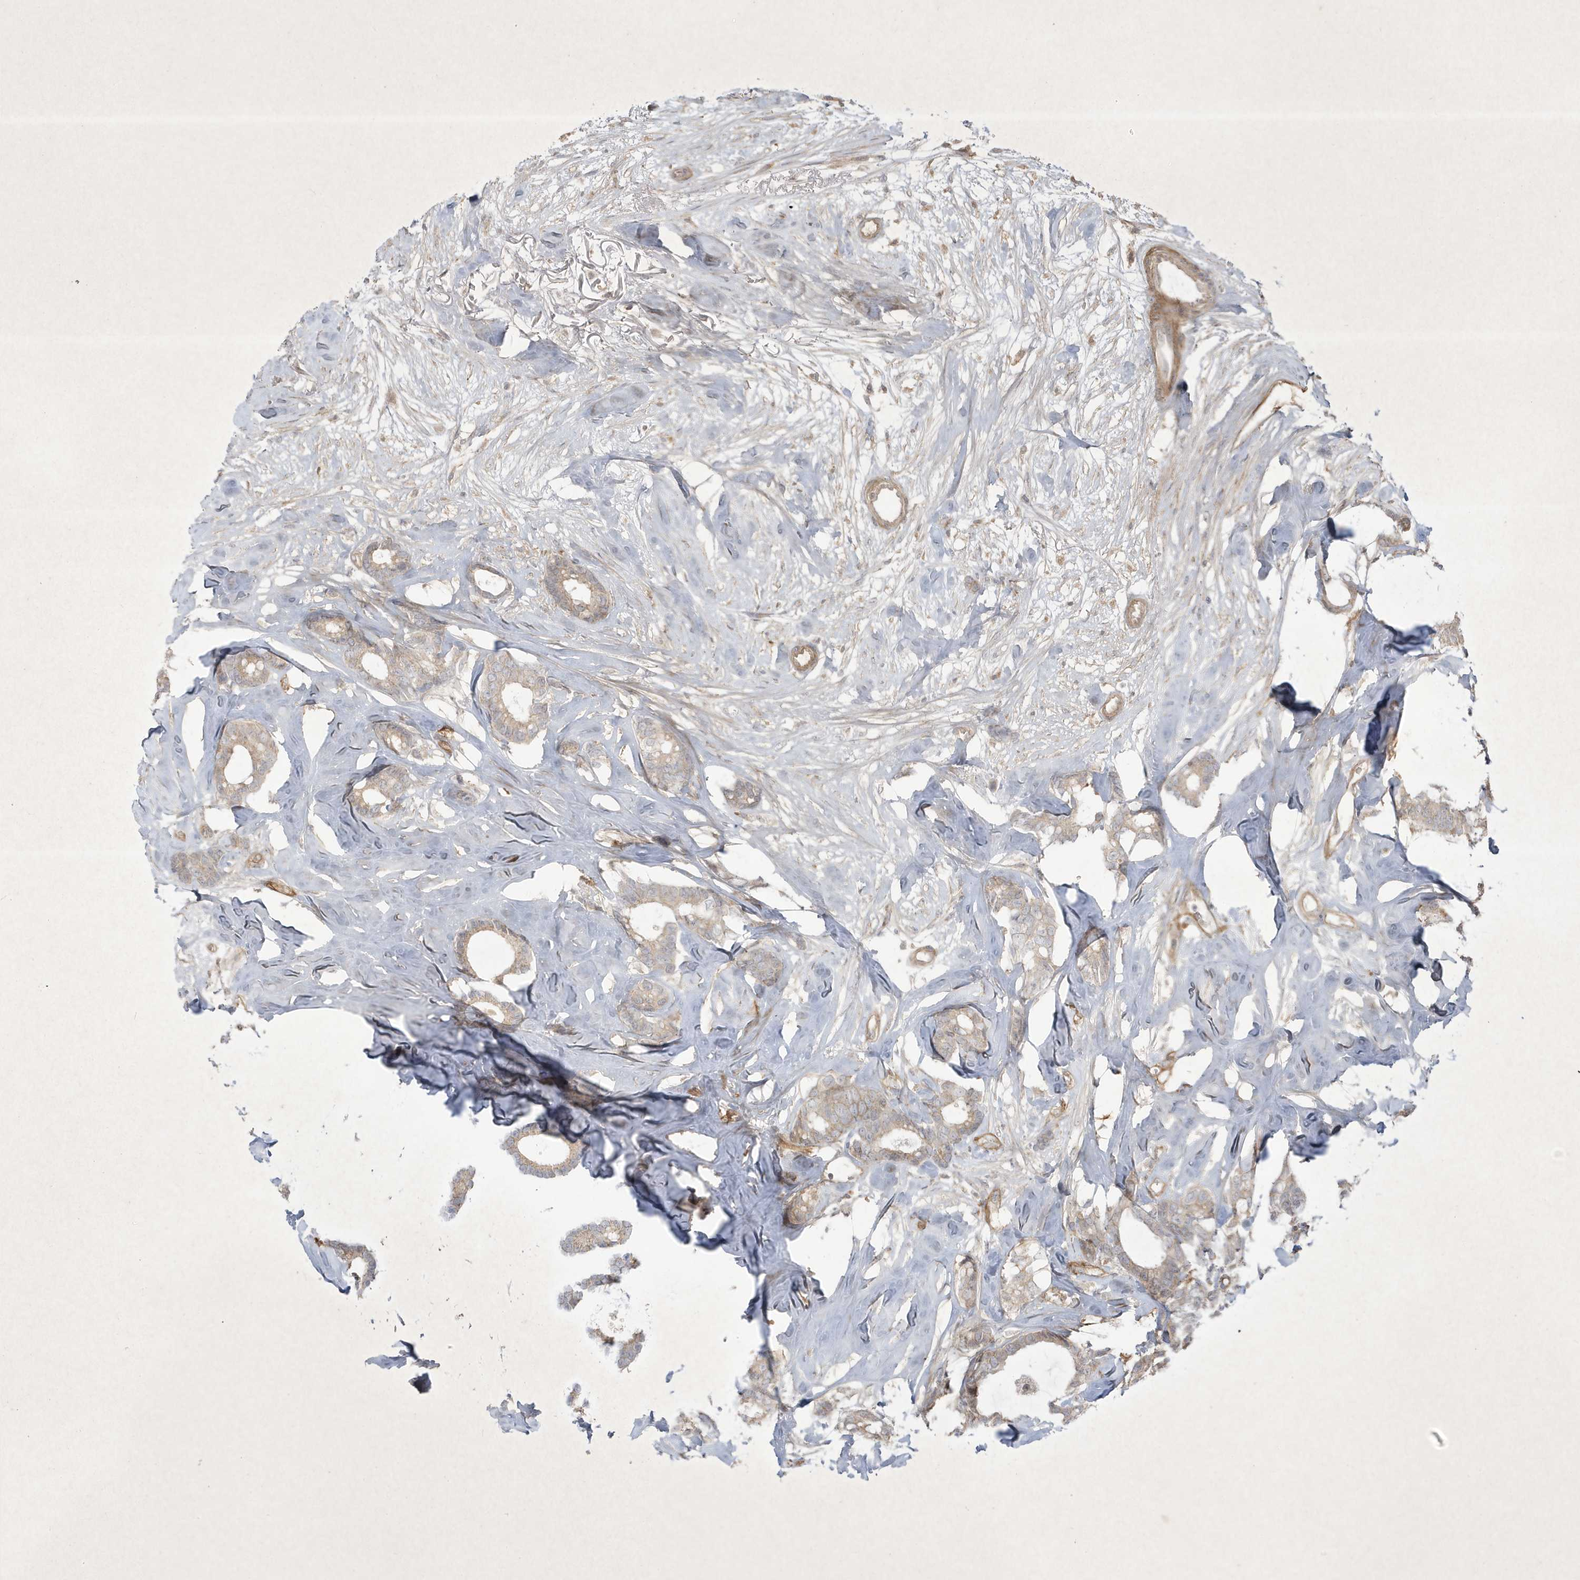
{"staining": {"intensity": "weak", "quantity": ">75%", "location": "cytoplasmic/membranous"}, "tissue": "breast cancer", "cell_type": "Tumor cells", "image_type": "cancer", "snomed": [{"axis": "morphology", "description": "Duct carcinoma"}, {"axis": "topography", "description": "Breast"}], "caption": "Human breast cancer stained for a protein (brown) displays weak cytoplasmic/membranous positive positivity in approximately >75% of tumor cells.", "gene": "FAM83C", "patient": {"sex": "female", "age": 87}}